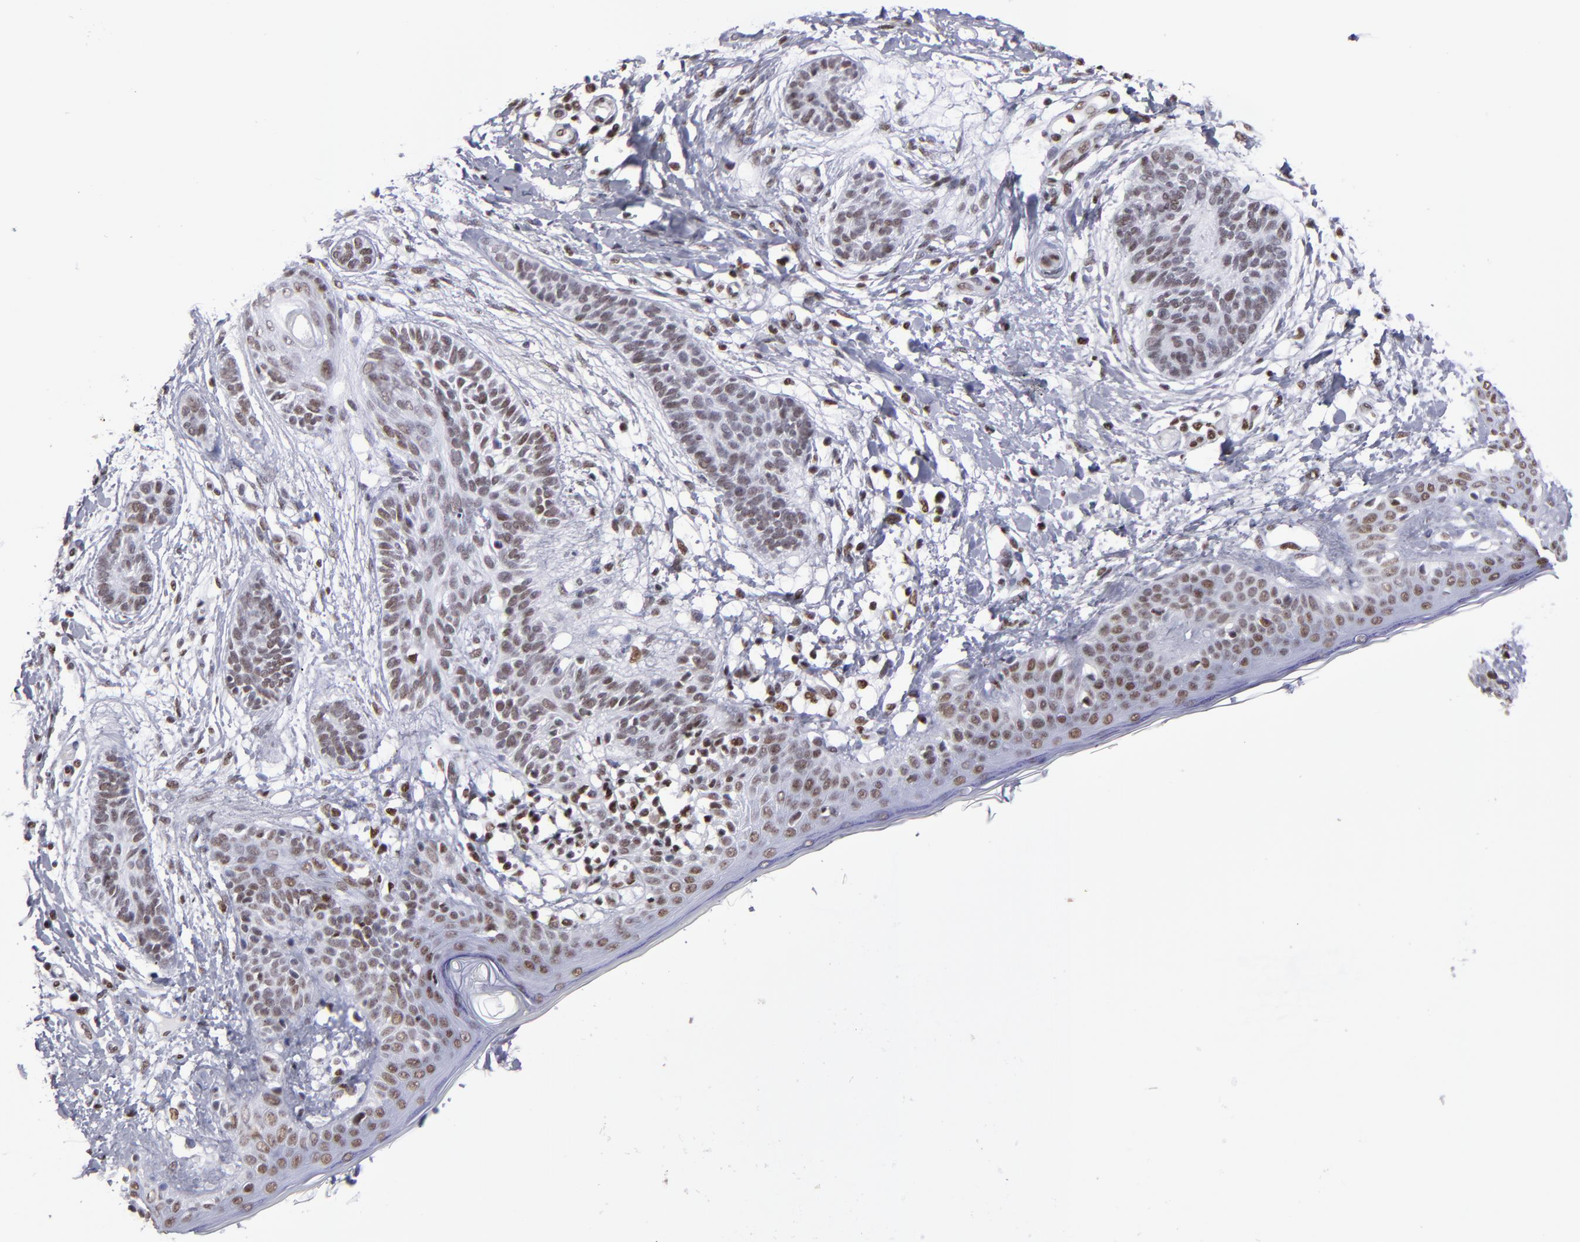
{"staining": {"intensity": "weak", "quantity": ">75%", "location": "nuclear"}, "tissue": "skin cancer", "cell_type": "Tumor cells", "image_type": "cancer", "snomed": [{"axis": "morphology", "description": "Normal tissue, NOS"}, {"axis": "morphology", "description": "Basal cell carcinoma"}, {"axis": "topography", "description": "Skin"}], "caption": "Skin cancer (basal cell carcinoma) tissue demonstrates weak nuclear positivity in approximately >75% of tumor cells, visualized by immunohistochemistry. (brown staining indicates protein expression, while blue staining denotes nuclei).", "gene": "TERF2", "patient": {"sex": "male", "age": 63}}